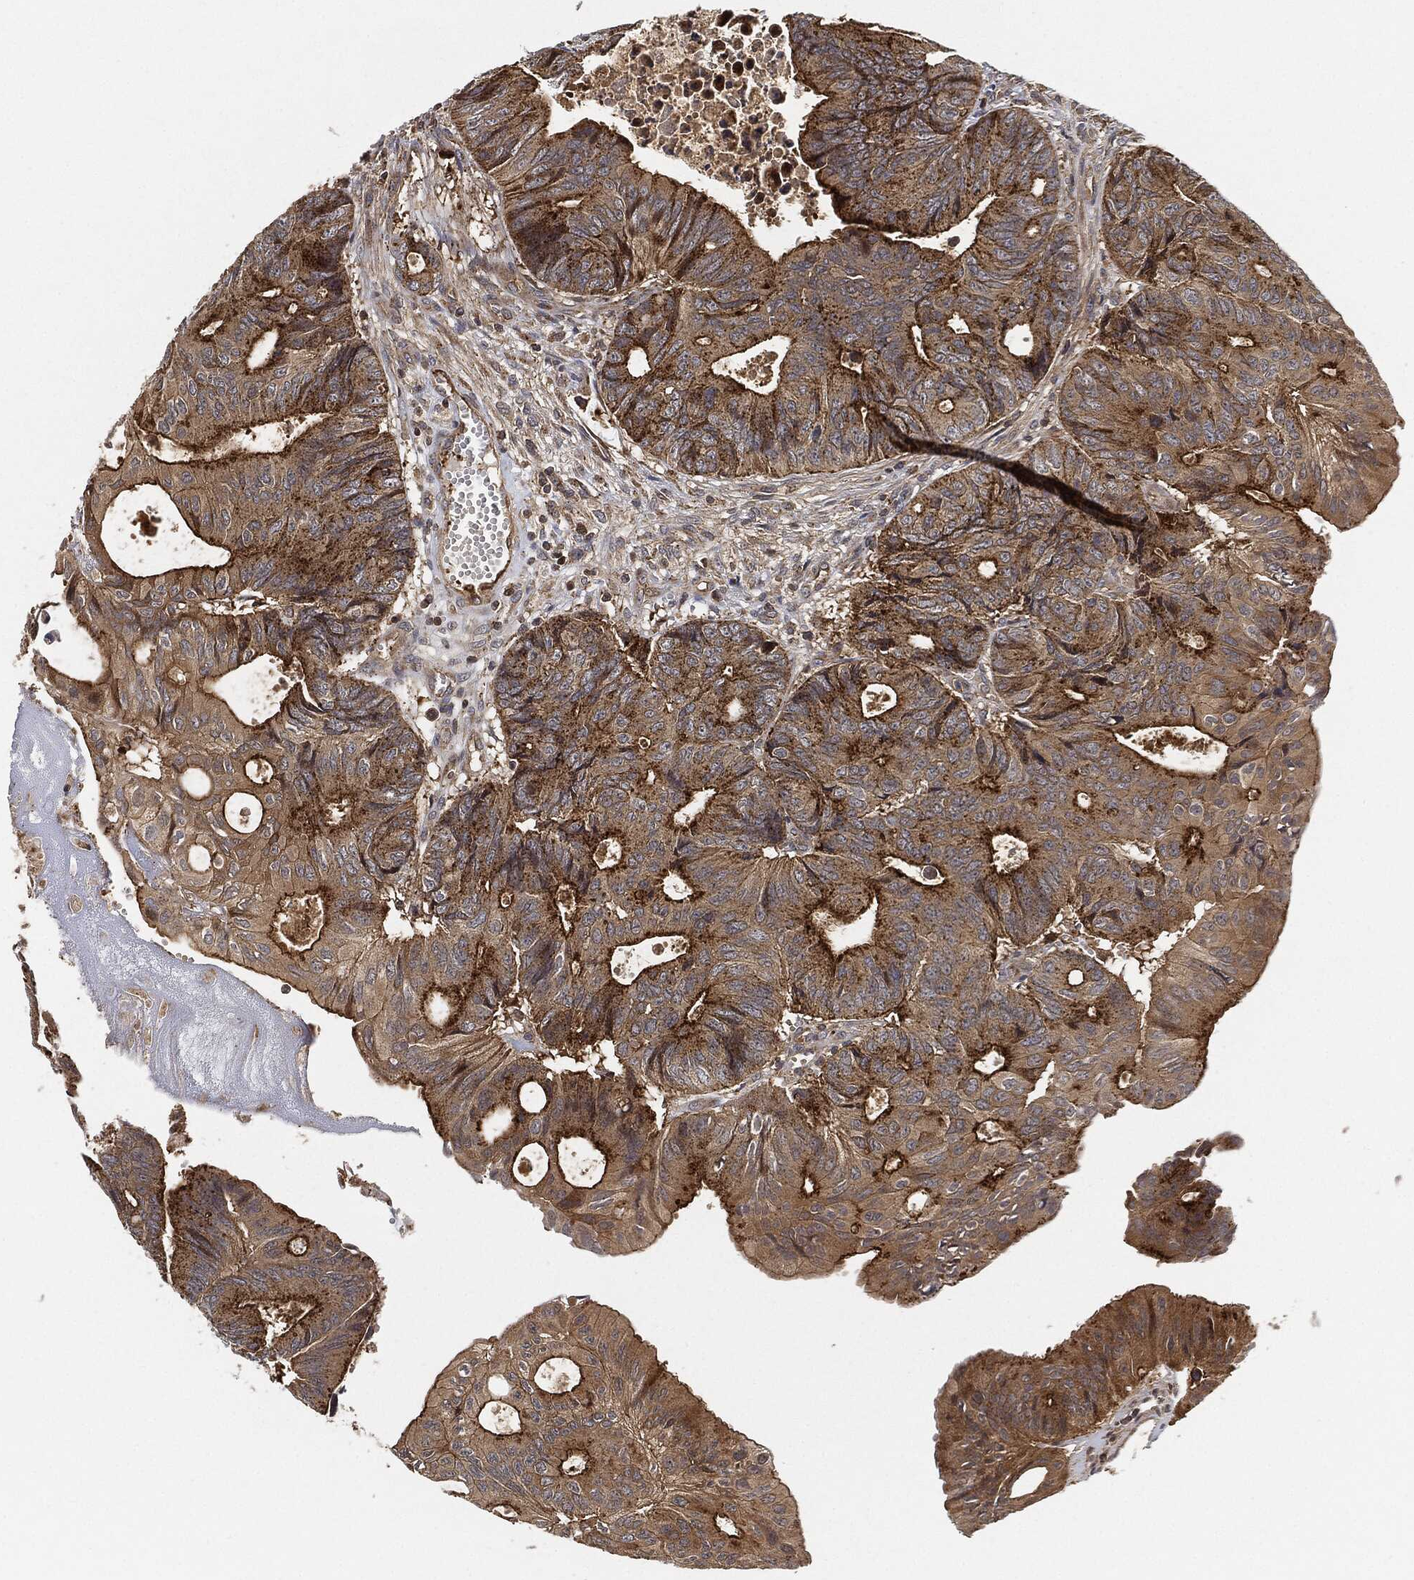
{"staining": {"intensity": "strong", "quantity": ">75%", "location": "cytoplasmic/membranous"}, "tissue": "colorectal cancer", "cell_type": "Tumor cells", "image_type": "cancer", "snomed": [{"axis": "morphology", "description": "Normal tissue, NOS"}, {"axis": "morphology", "description": "Adenocarcinoma, NOS"}, {"axis": "topography", "description": "Colon"}], "caption": "DAB (3,3'-diaminobenzidine) immunohistochemical staining of human colorectal cancer demonstrates strong cytoplasmic/membranous protein positivity in approximately >75% of tumor cells. The staining was performed using DAB, with brown indicating positive protein expression. Nuclei are stained blue with hematoxylin.", "gene": "MAP3K3", "patient": {"sex": "male", "age": 65}}